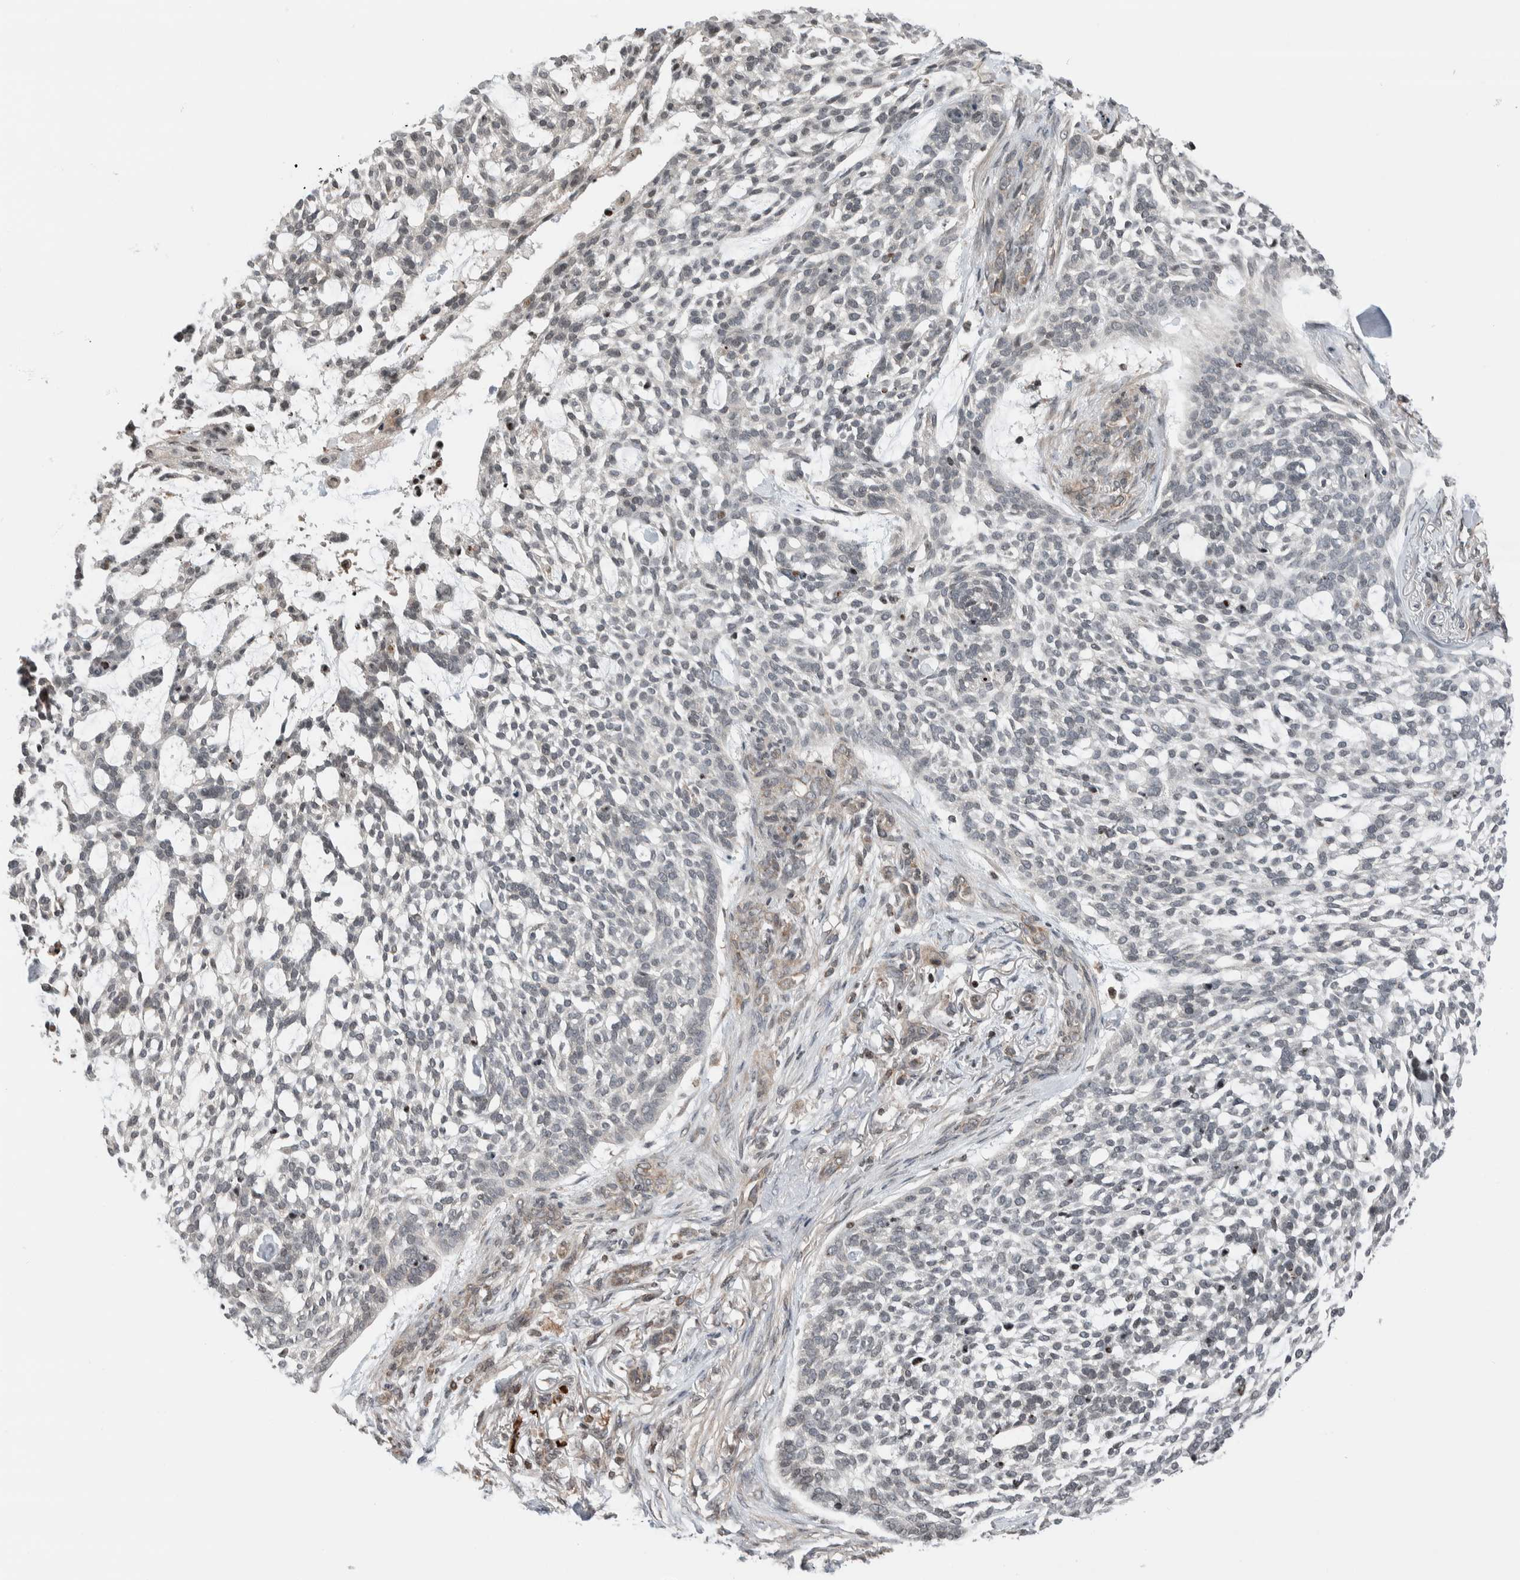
{"staining": {"intensity": "negative", "quantity": "none", "location": "none"}, "tissue": "skin cancer", "cell_type": "Tumor cells", "image_type": "cancer", "snomed": [{"axis": "morphology", "description": "Basal cell carcinoma"}, {"axis": "topography", "description": "Skin"}], "caption": "Immunohistochemical staining of human skin cancer (basal cell carcinoma) demonstrates no significant expression in tumor cells.", "gene": "NPLOC4", "patient": {"sex": "female", "age": 64}}